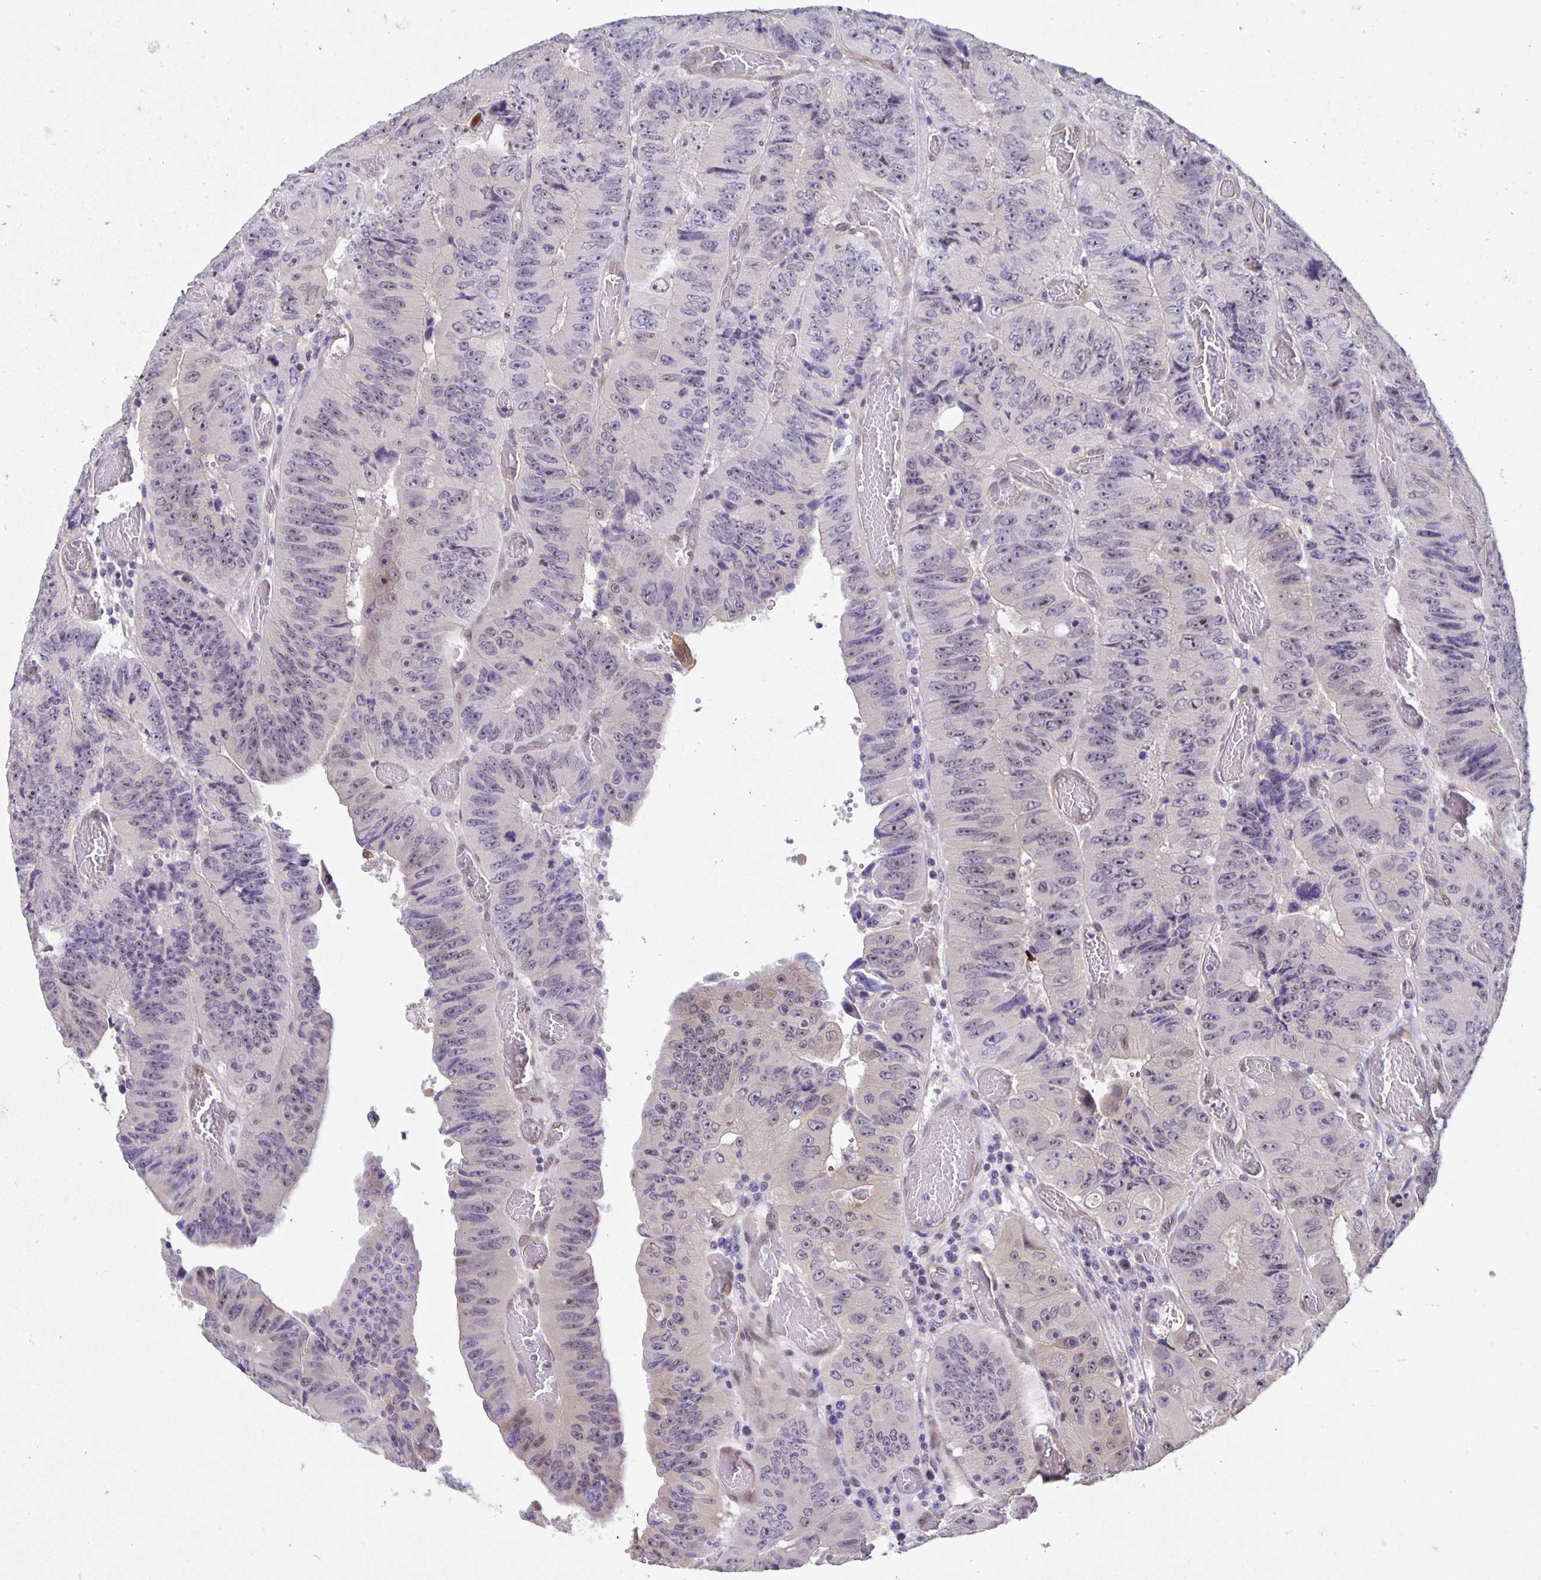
{"staining": {"intensity": "negative", "quantity": "none", "location": "none"}, "tissue": "colorectal cancer", "cell_type": "Tumor cells", "image_type": "cancer", "snomed": [{"axis": "morphology", "description": "Adenocarcinoma, NOS"}, {"axis": "topography", "description": "Colon"}], "caption": "High magnification brightfield microscopy of colorectal cancer stained with DAB (3,3'-diaminobenzidine) (brown) and counterstained with hematoxylin (blue): tumor cells show no significant positivity.", "gene": "TAX1BP3", "patient": {"sex": "female", "age": 84}}